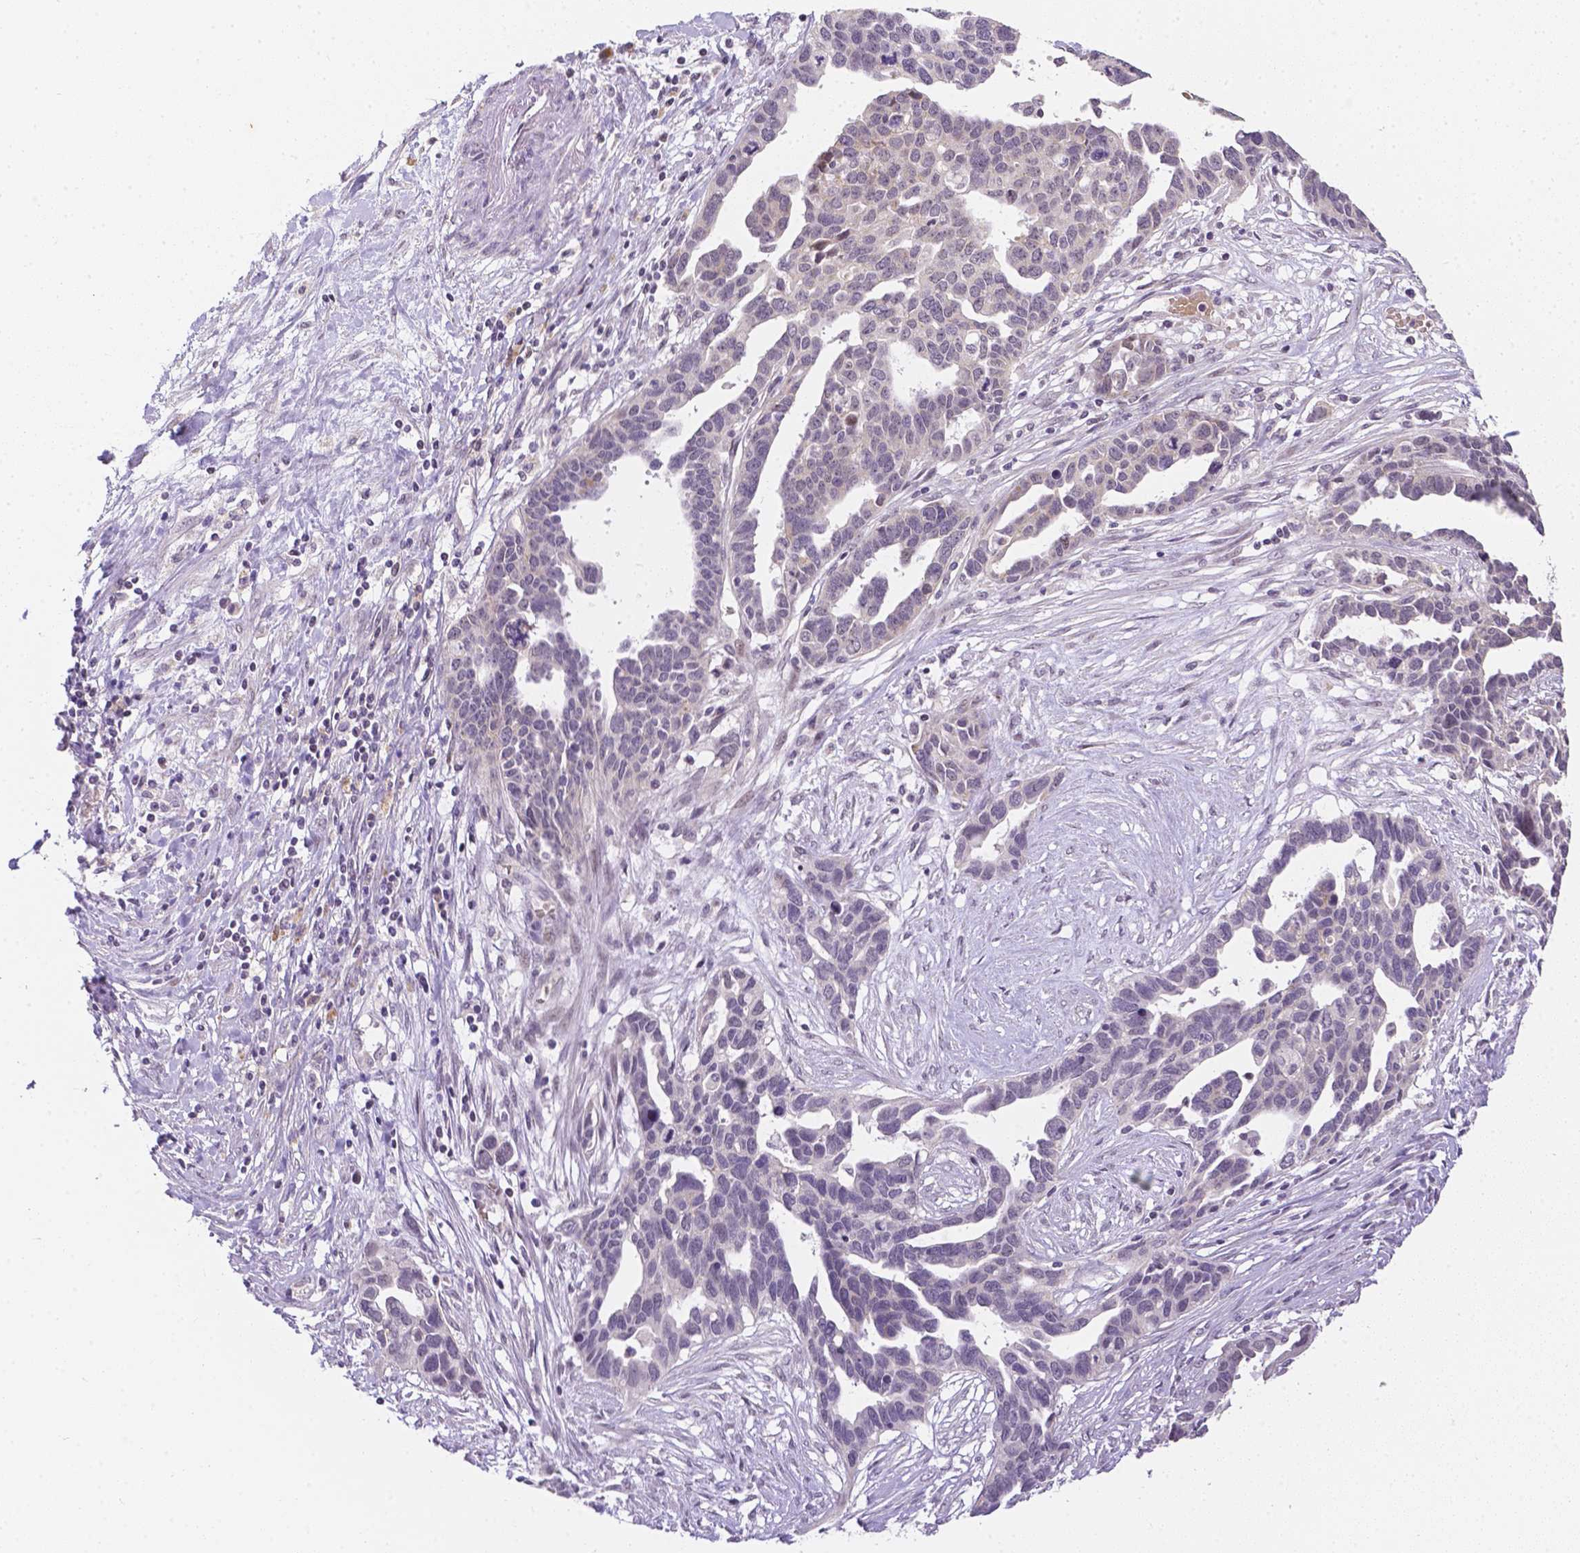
{"staining": {"intensity": "negative", "quantity": "none", "location": "none"}, "tissue": "ovarian cancer", "cell_type": "Tumor cells", "image_type": "cancer", "snomed": [{"axis": "morphology", "description": "Cystadenocarcinoma, serous, NOS"}, {"axis": "topography", "description": "Ovary"}], "caption": "A high-resolution image shows IHC staining of ovarian cancer (serous cystadenocarcinoma), which shows no significant expression in tumor cells. The staining was performed using DAB (3,3'-diaminobenzidine) to visualize the protein expression in brown, while the nuclei were stained in blue with hematoxylin (Magnification: 20x).", "gene": "ZNF280B", "patient": {"sex": "female", "age": 54}}